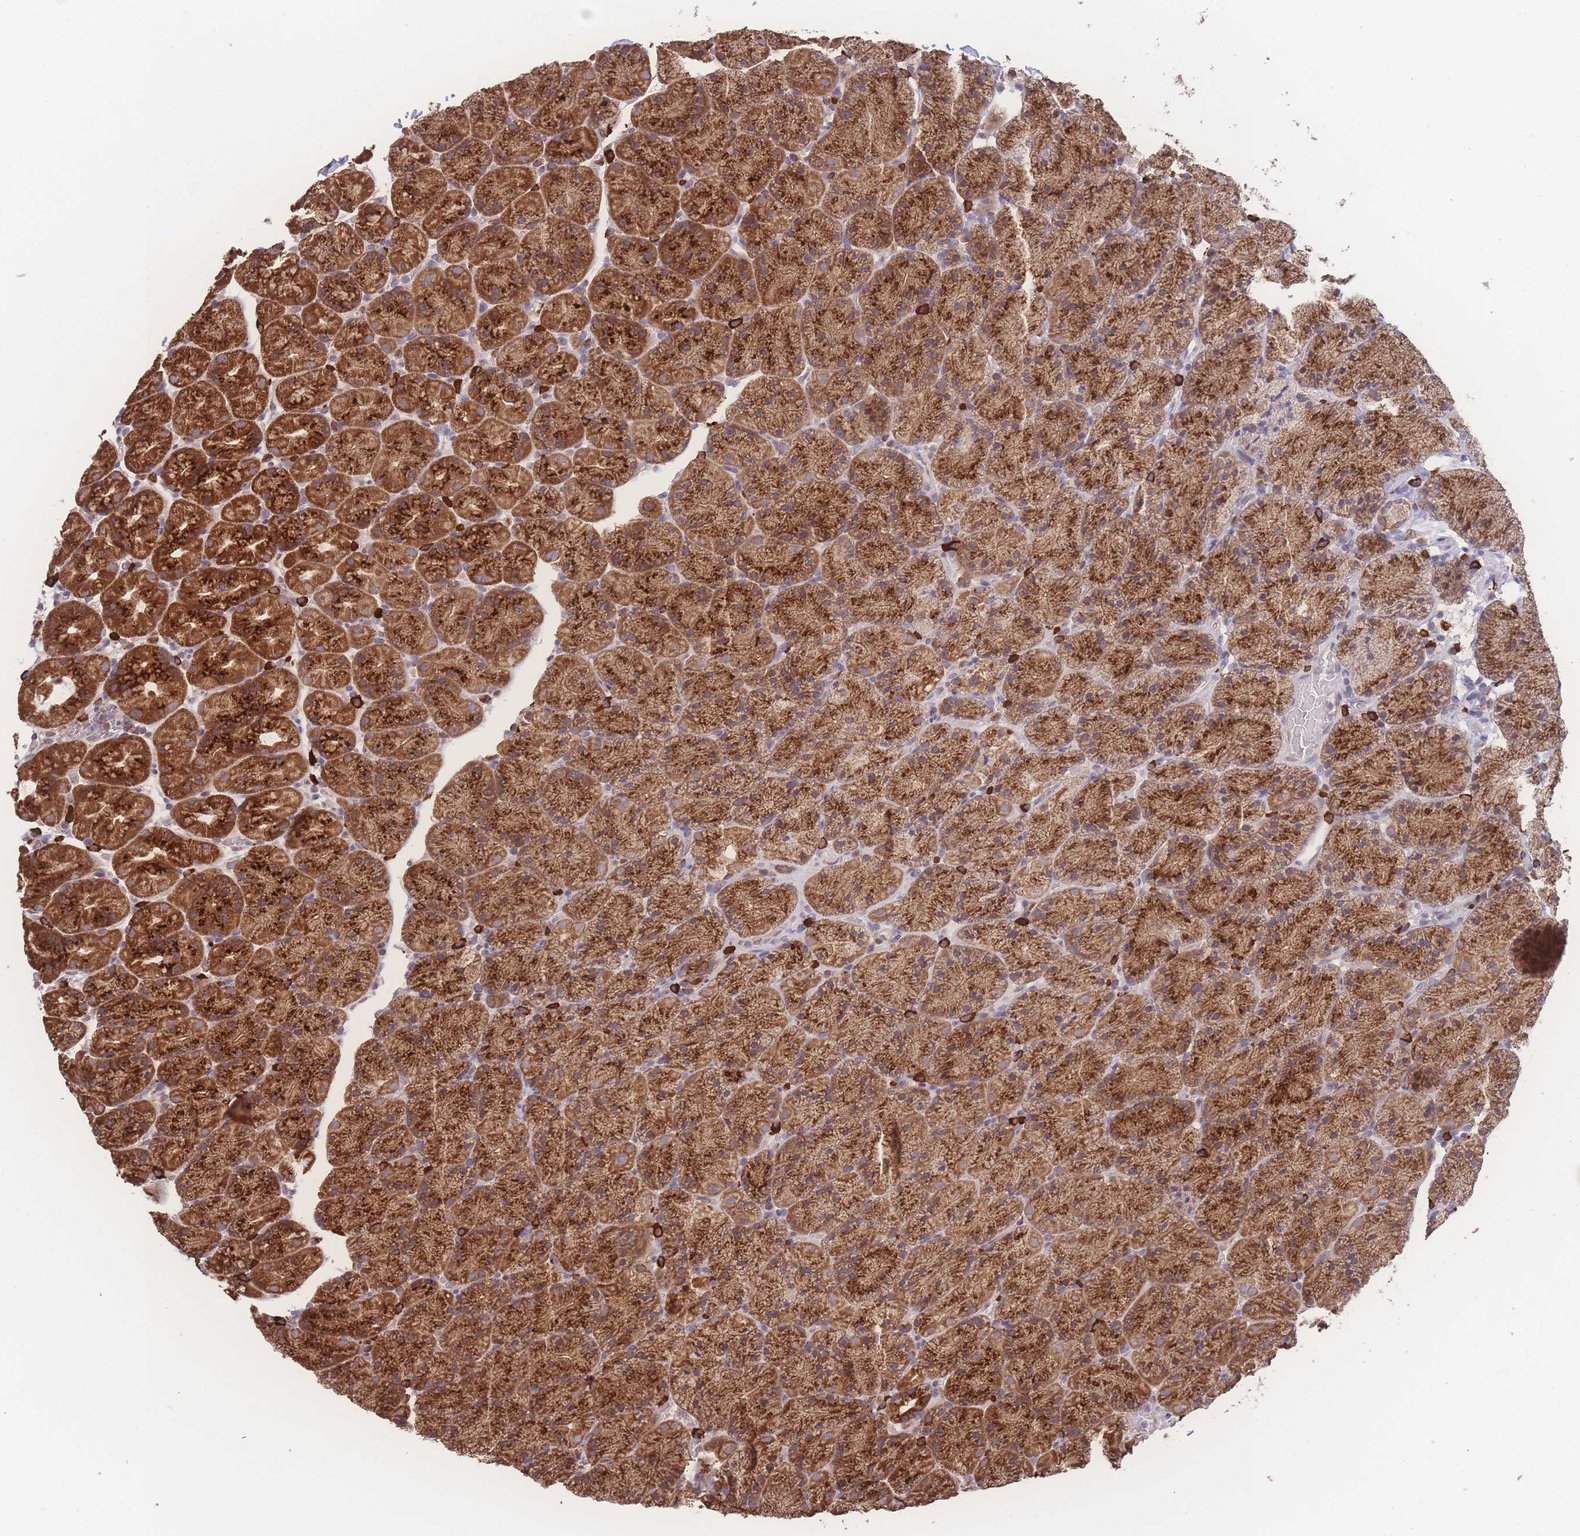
{"staining": {"intensity": "strong", "quantity": ">75%", "location": "cytoplasmic/membranous"}, "tissue": "stomach", "cell_type": "Glandular cells", "image_type": "normal", "snomed": [{"axis": "morphology", "description": "Normal tissue, NOS"}, {"axis": "topography", "description": "Stomach, upper"}, {"axis": "topography", "description": "Stomach, lower"}], "caption": "Human stomach stained for a protein (brown) shows strong cytoplasmic/membranous positive staining in approximately >75% of glandular cells.", "gene": "SGSM3", "patient": {"sex": "male", "age": 67}}